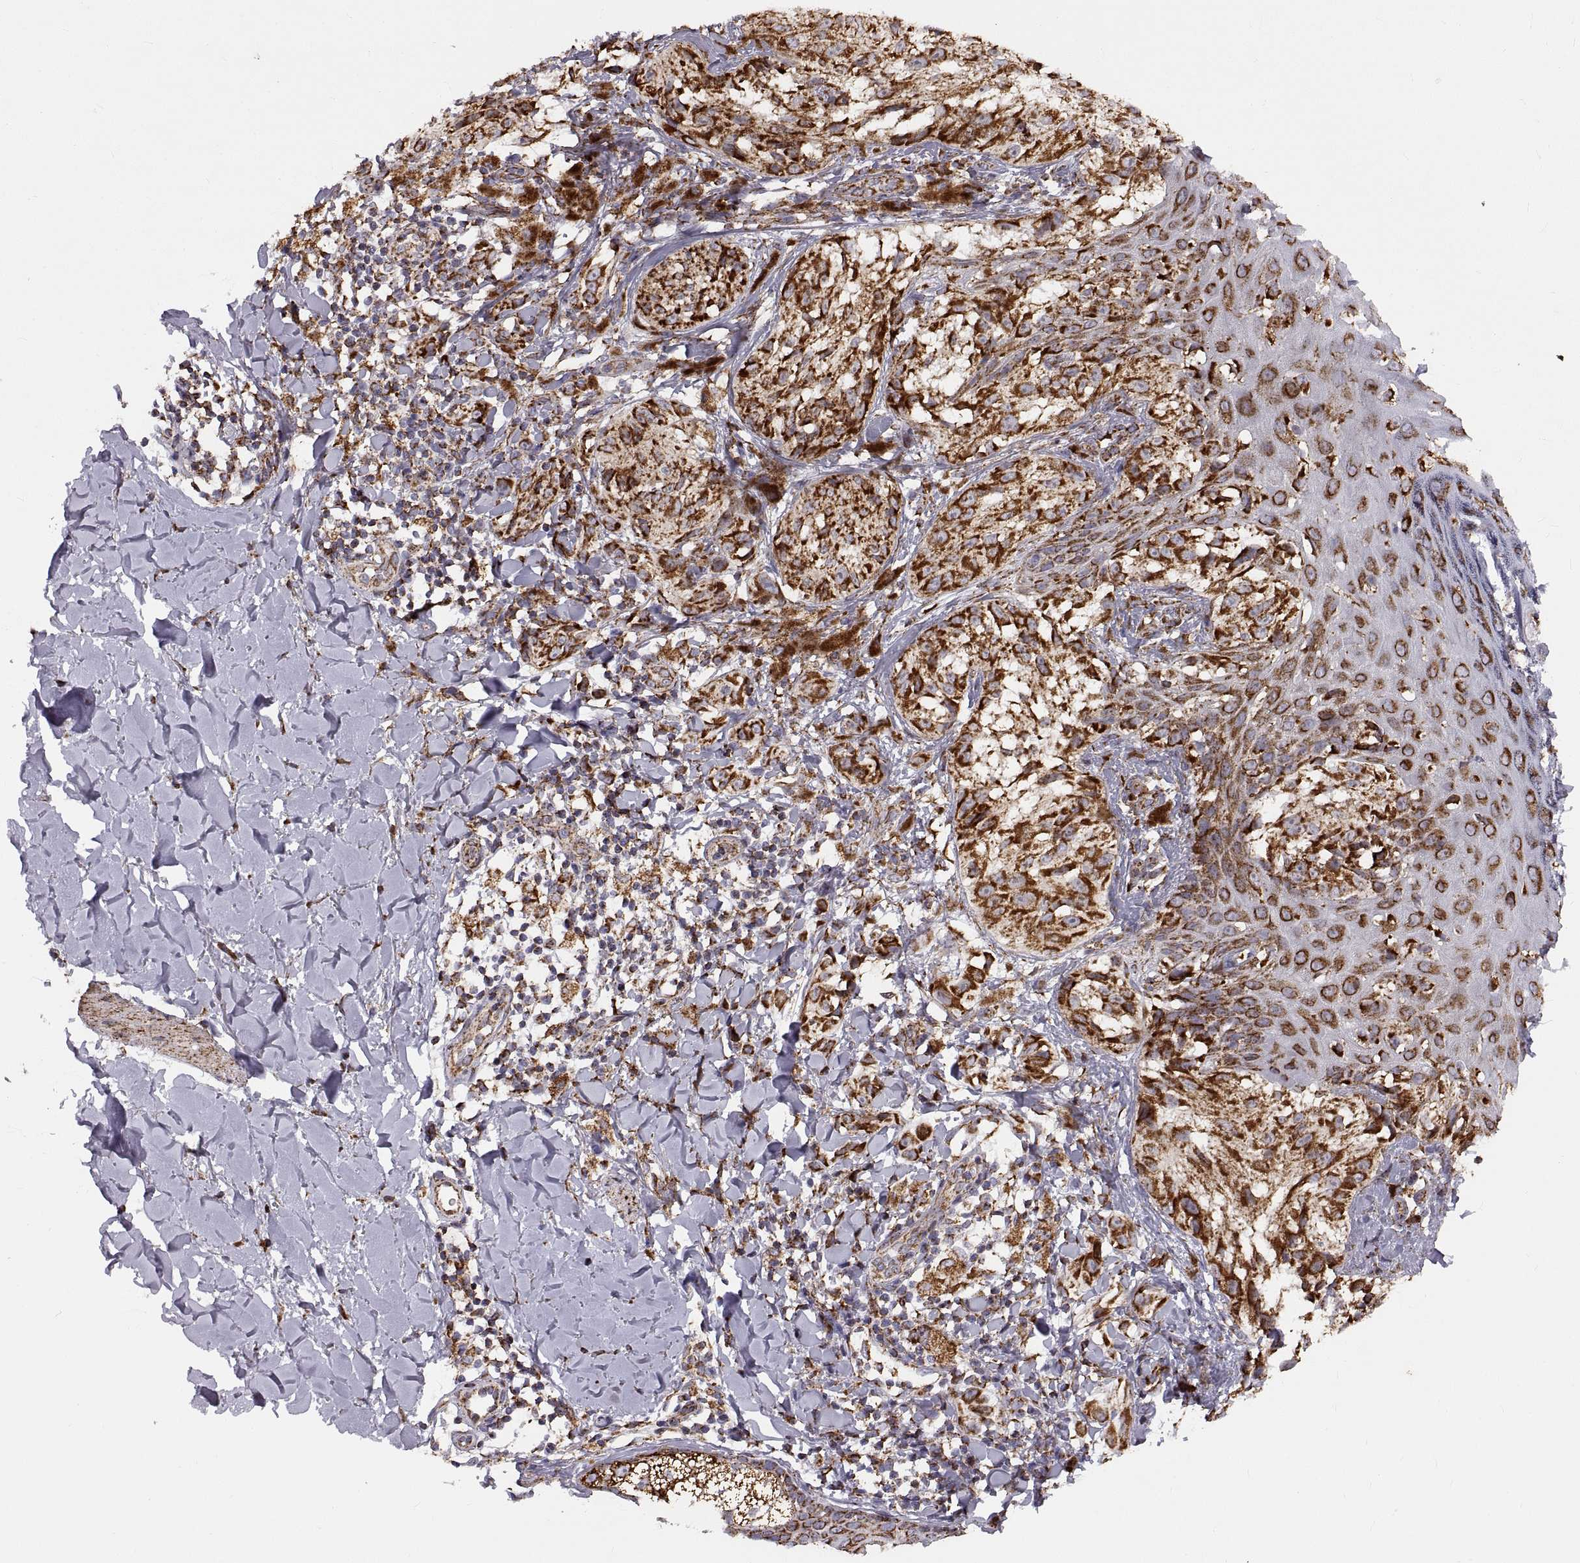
{"staining": {"intensity": "strong", "quantity": ">75%", "location": "cytoplasmic/membranous"}, "tissue": "melanoma", "cell_type": "Tumor cells", "image_type": "cancer", "snomed": [{"axis": "morphology", "description": "Malignant melanoma, NOS"}, {"axis": "topography", "description": "Skin"}], "caption": "Brown immunohistochemical staining in human melanoma displays strong cytoplasmic/membranous positivity in about >75% of tumor cells. (IHC, brightfield microscopy, high magnification).", "gene": "ARSD", "patient": {"sex": "male", "age": 36}}